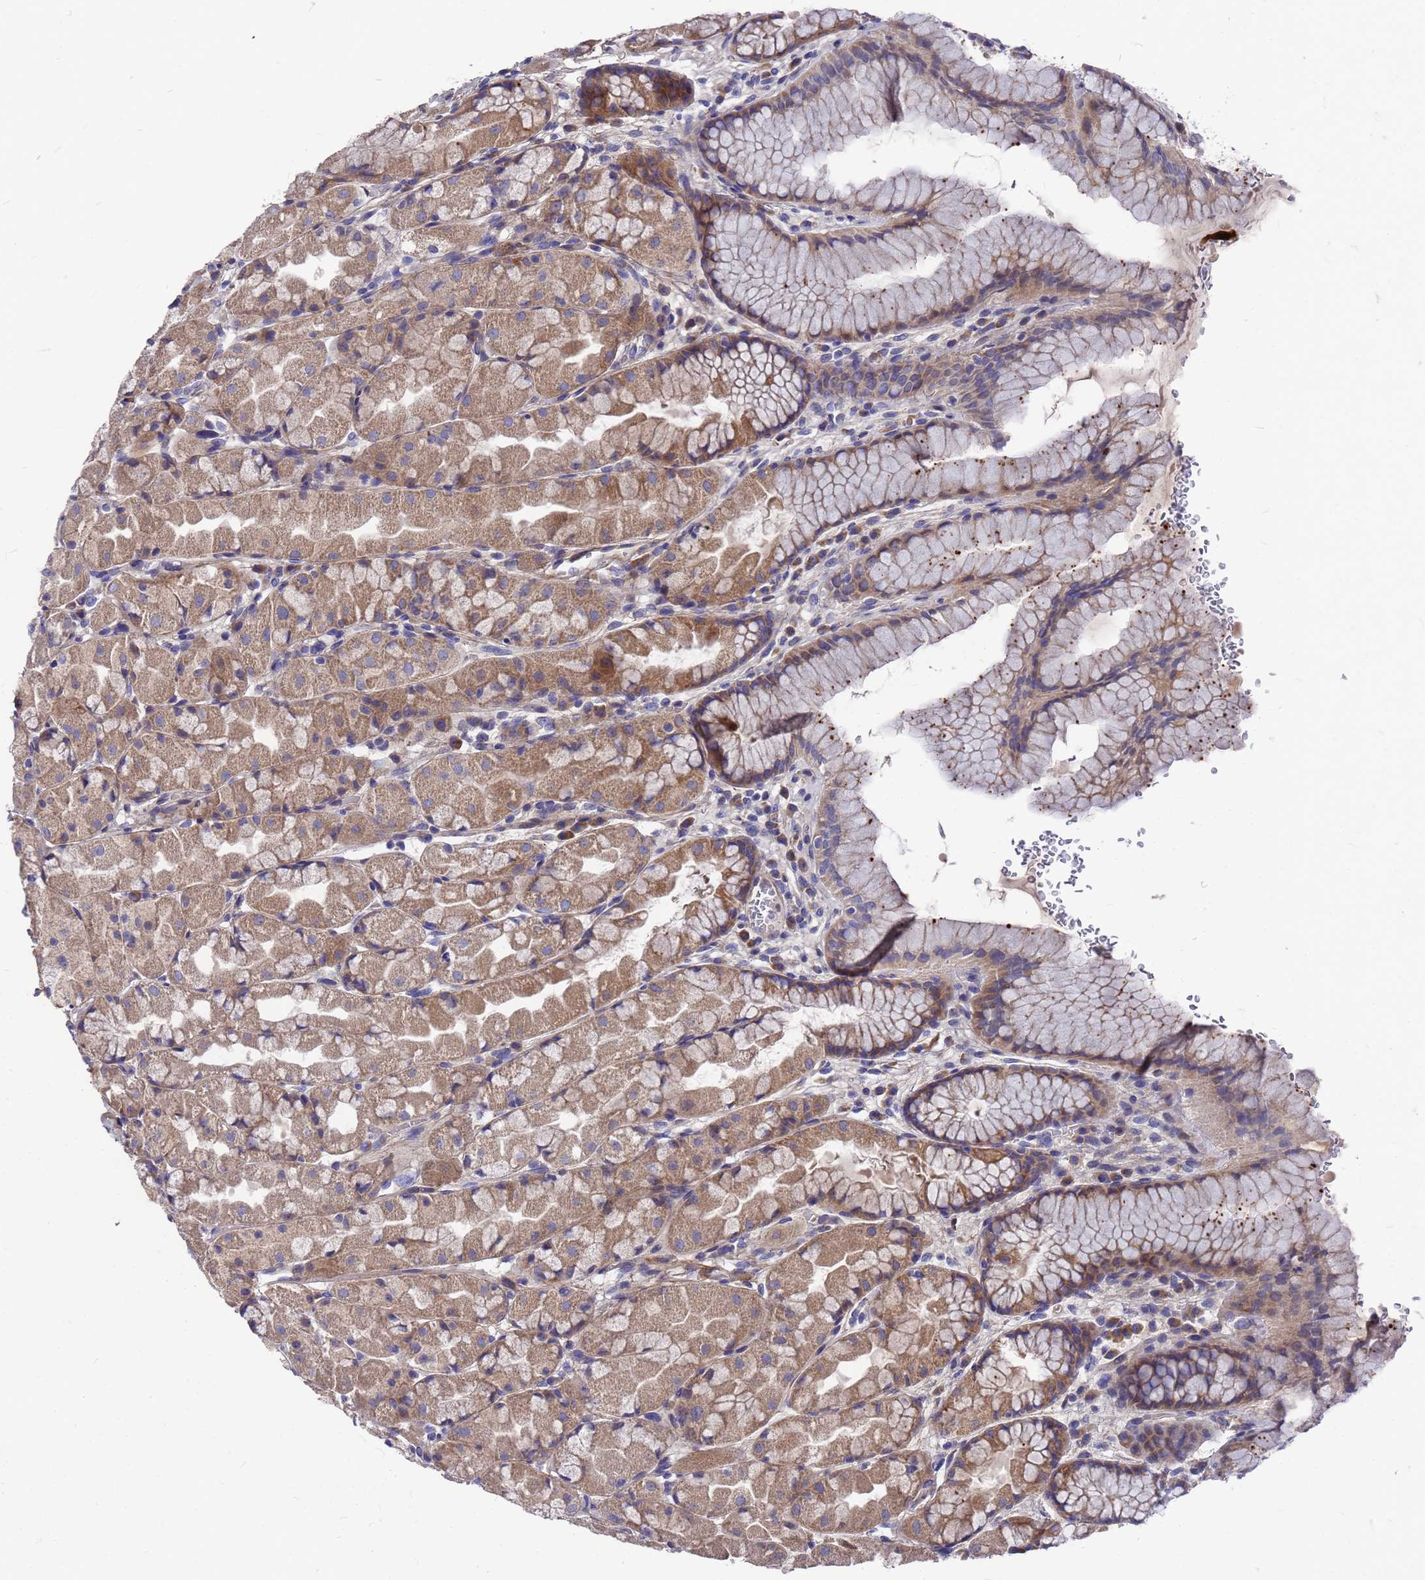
{"staining": {"intensity": "moderate", "quantity": ">75%", "location": "cytoplasmic/membranous"}, "tissue": "stomach", "cell_type": "Glandular cells", "image_type": "normal", "snomed": [{"axis": "morphology", "description": "Normal tissue, NOS"}, {"axis": "topography", "description": "Stomach"}], "caption": "Immunohistochemical staining of normal human stomach reveals medium levels of moderate cytoplasmic/membranous expression in approximately >75% of glandular cells.", "gene": "ZNF717", "patient": {"sex": "male", "age": 57}}